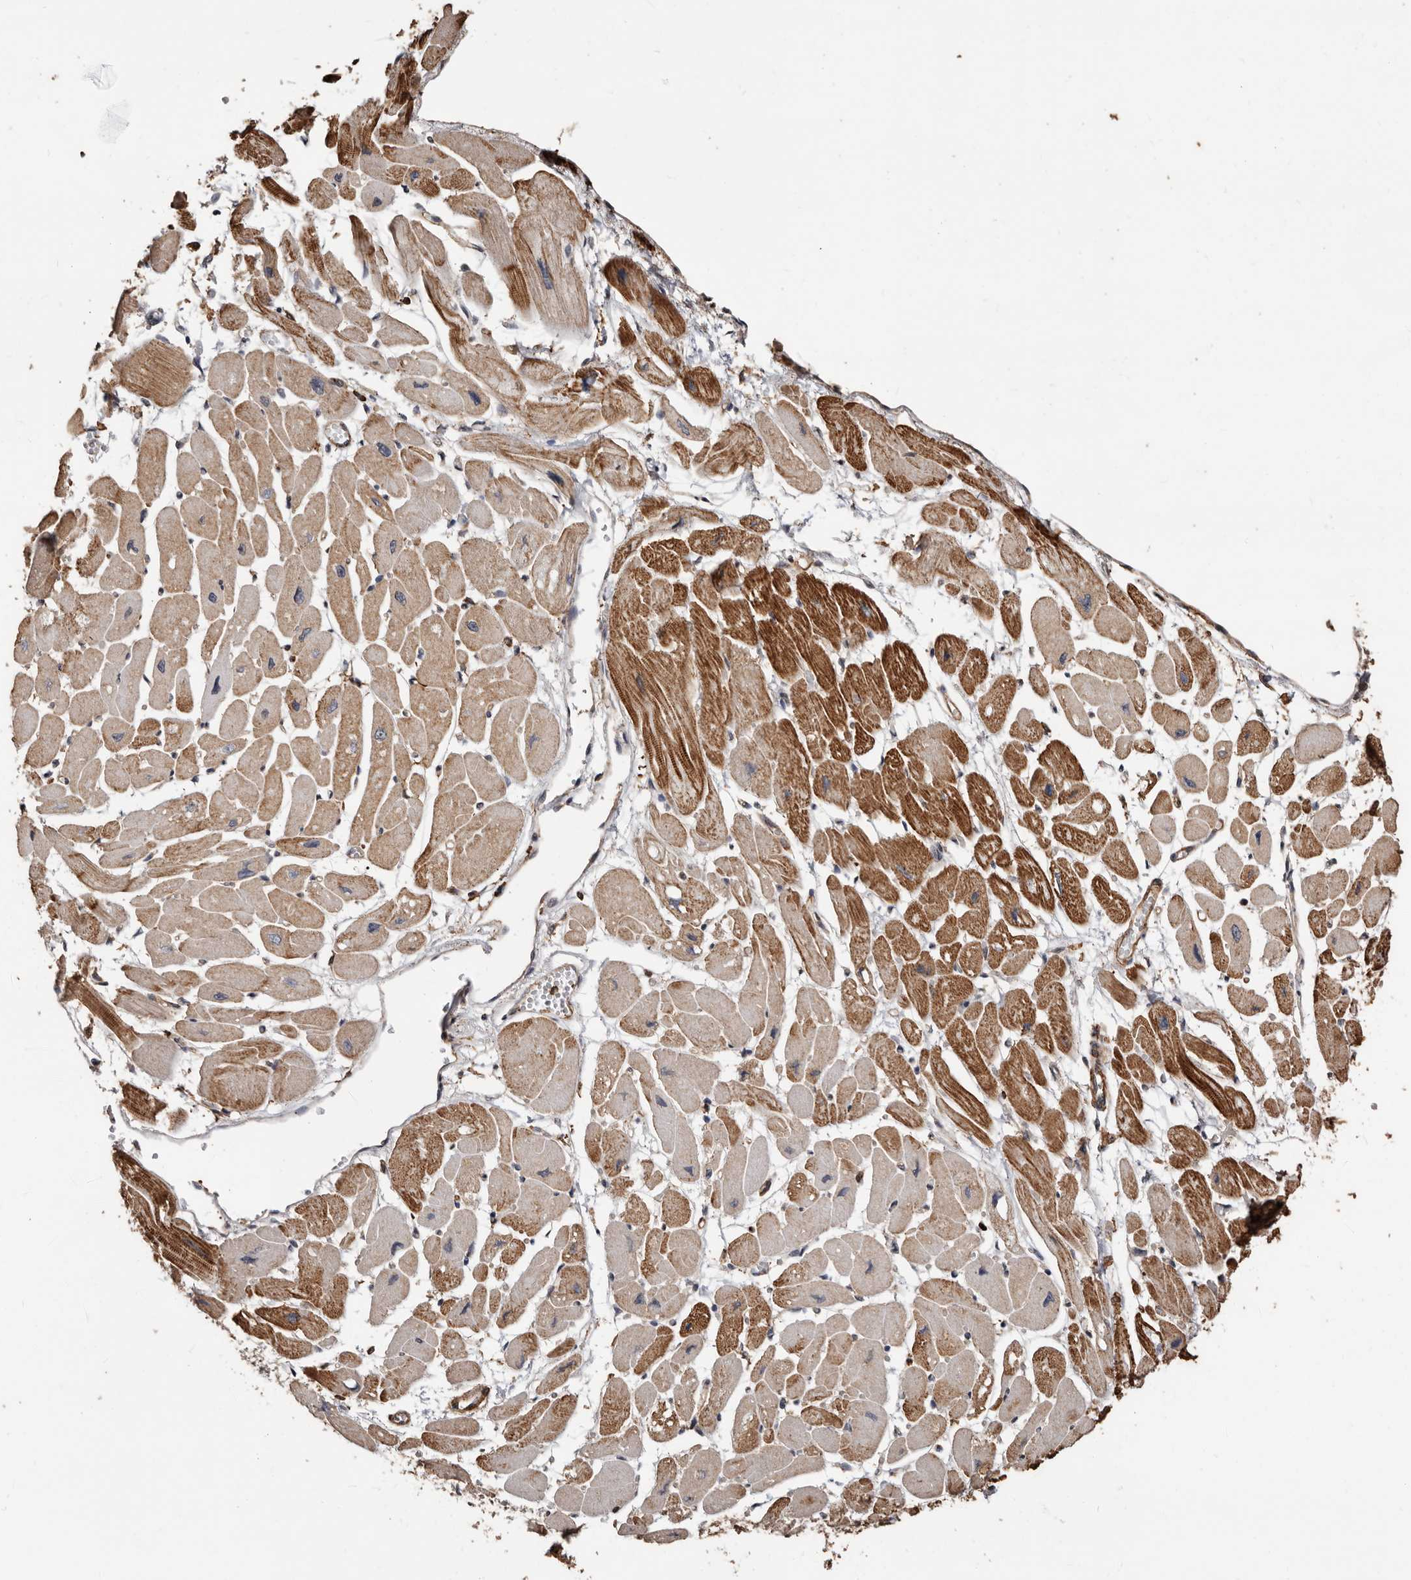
{"staining": {"intensity": "moderate", "quantity": ">75%", "location": "cytoplasmic/membranous"}, "tissue": "heart muscle", "cell_type": "Cardiomyocytes", "image_type": "normal", "snomed": [{"axis": "morphology", "description": "Normal tissue, NOS"}, {"axis": "topography", "description": "Heart"}], "caption": "Heart muscle stained with a brown dye shows moderate cytoplasmic/membranous positive expression in approximately >75% of cardiomyocytes.", "gene": "GSK3A", "patient": {"sex": "female", "age": 54}}